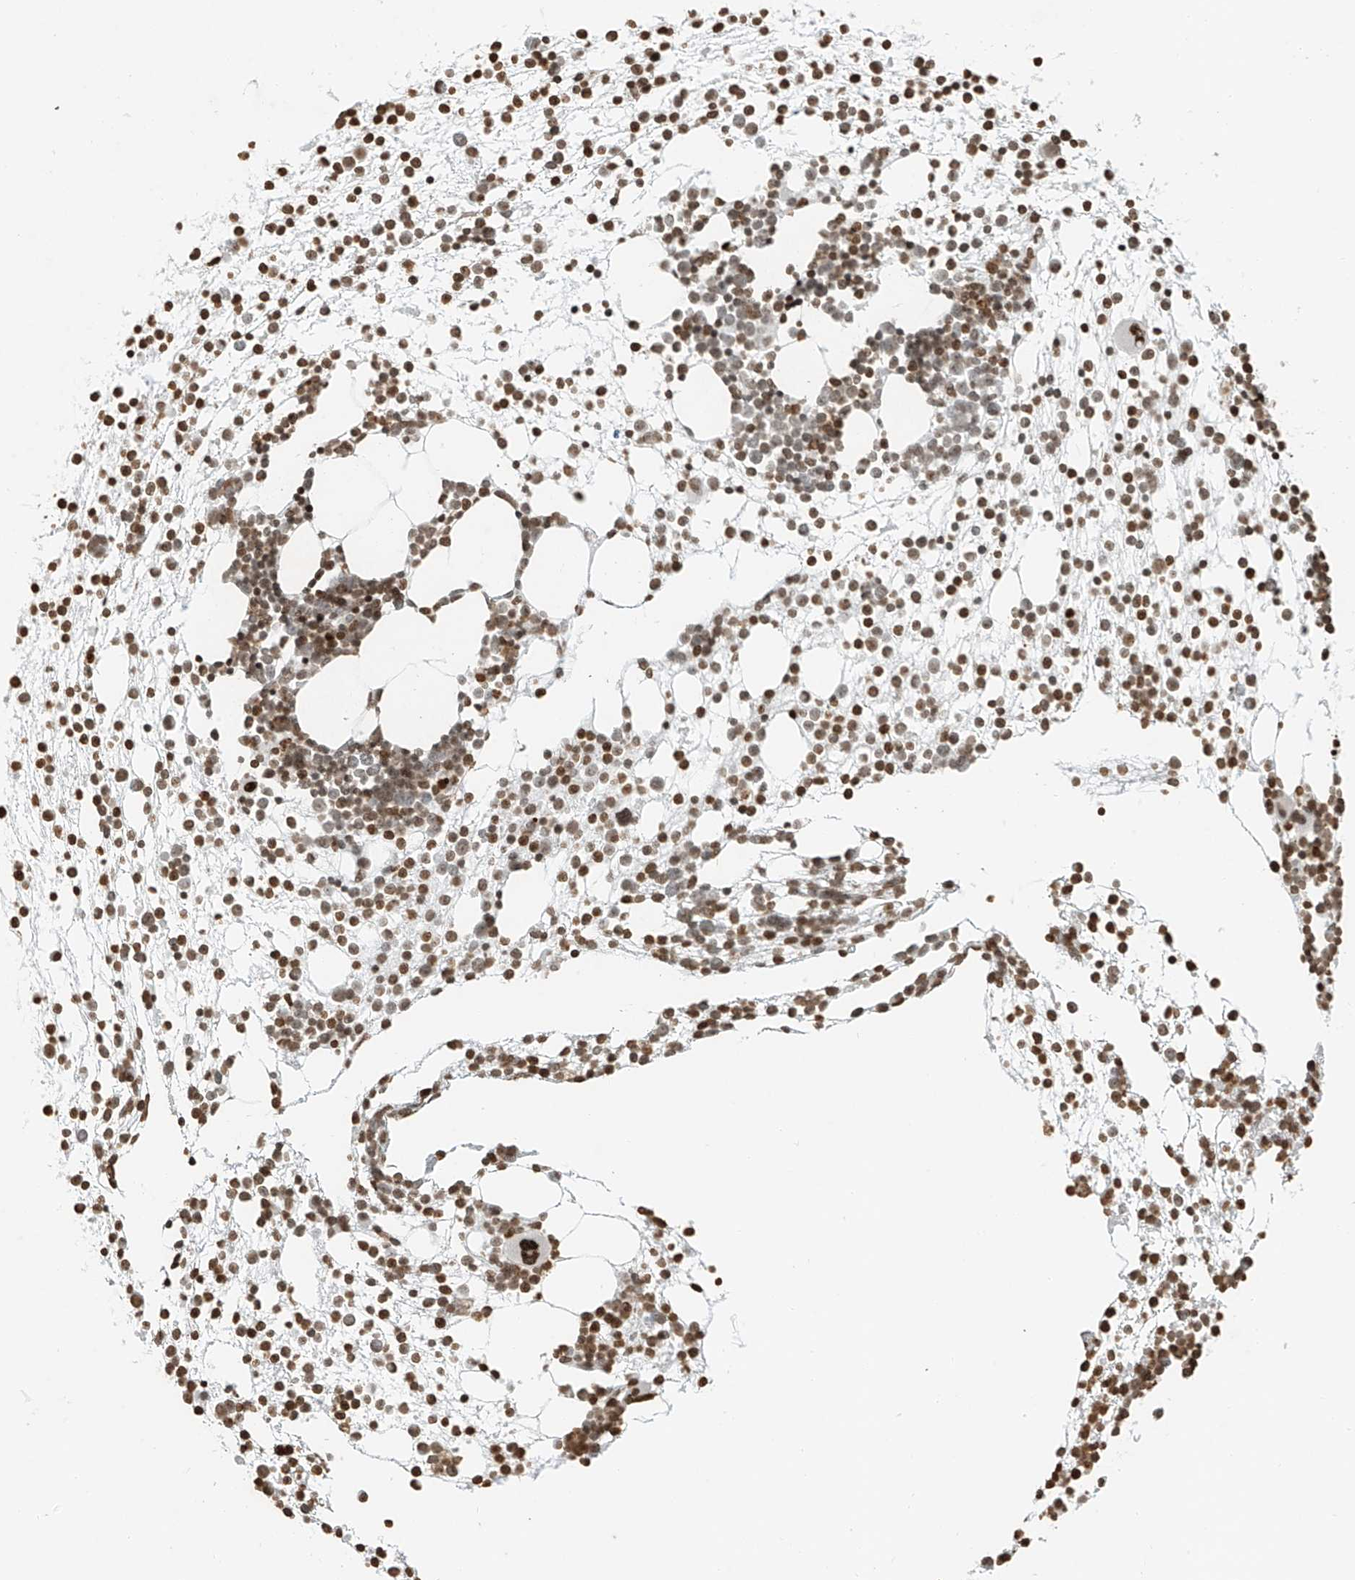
{"staining": {"intensity": "moderate", "quantity": ">75%", "location": "nuclear"}, "tissue": "bone marrow", "cell_type": "Hematopoietic cells", "image_type": "normal", "snomed": [{"axis": "morphology", "description": "Normal tissue, NOS"}, {"axis": "topography", "description": "Bone marrow"}], "caption": "Bone marrow stained with DAB immunohistochemistry (IHC) displays medium levels of moderate nuclear positivity in about >75% of hematopoietic cells.", "gene": "C17orf58", "patient": {"sex": "male", "age": 54}}